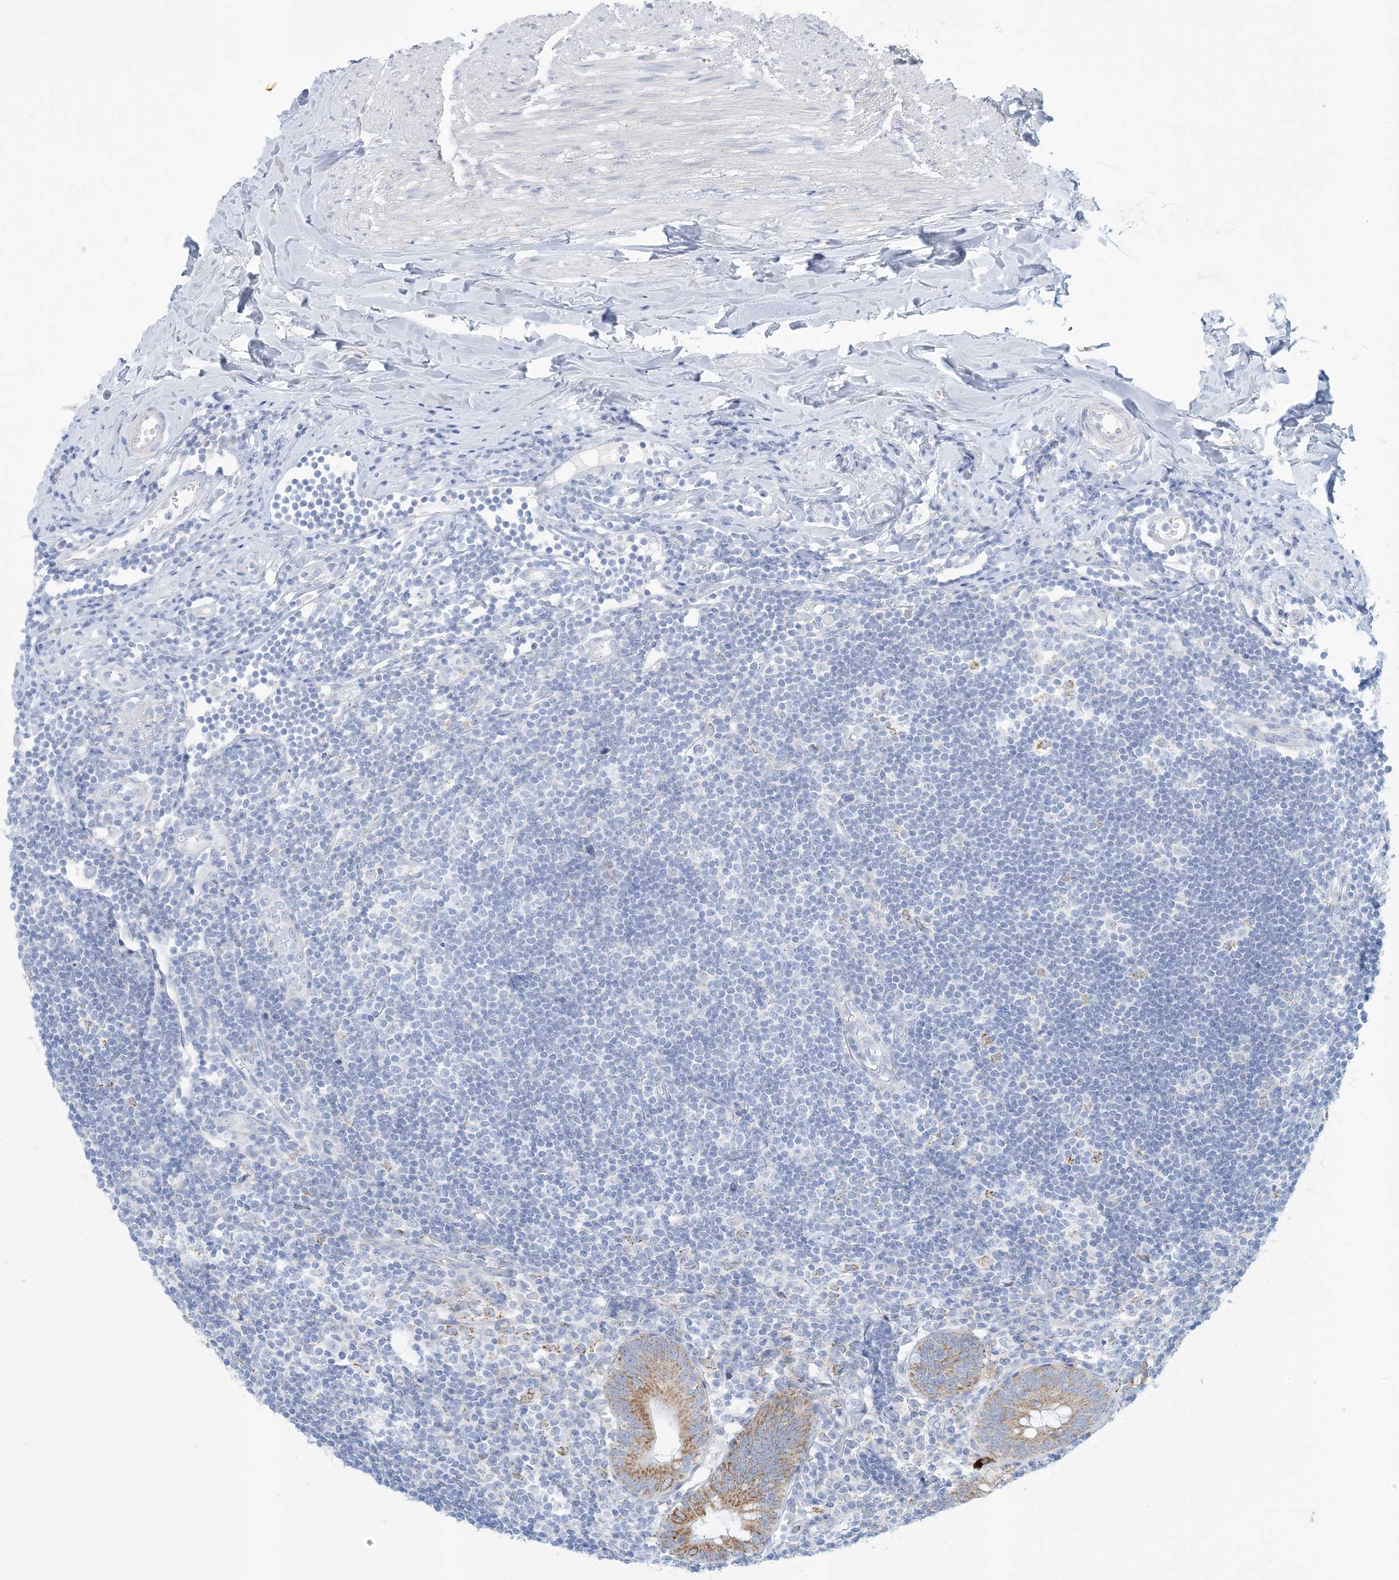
{"staining": {"intensity": "moderate", "quantity": ">75%", "location": "cytoplasmic/membranous"}, "tissue": "appendix", "cell_type": "Glandular cells", "image_type": "normal", "snomed": [{"axis": "morphology", "description": "Normal tissue, NOS"}, {"axis": "topography", "description": "Appendix"}], "caption": "High-magnification brightfield microscopy of normal appendix stained with DAB (3,3'-diaminobenzidine) (brown) and counterstained with hematoxylin (blue). glandular cells exhibit moderate cytoplasmic/membranous staining is appreciated in about>75% of cells.", "gene": "ZDHHC4", "patient": {"sex": "female", "age": 54}}